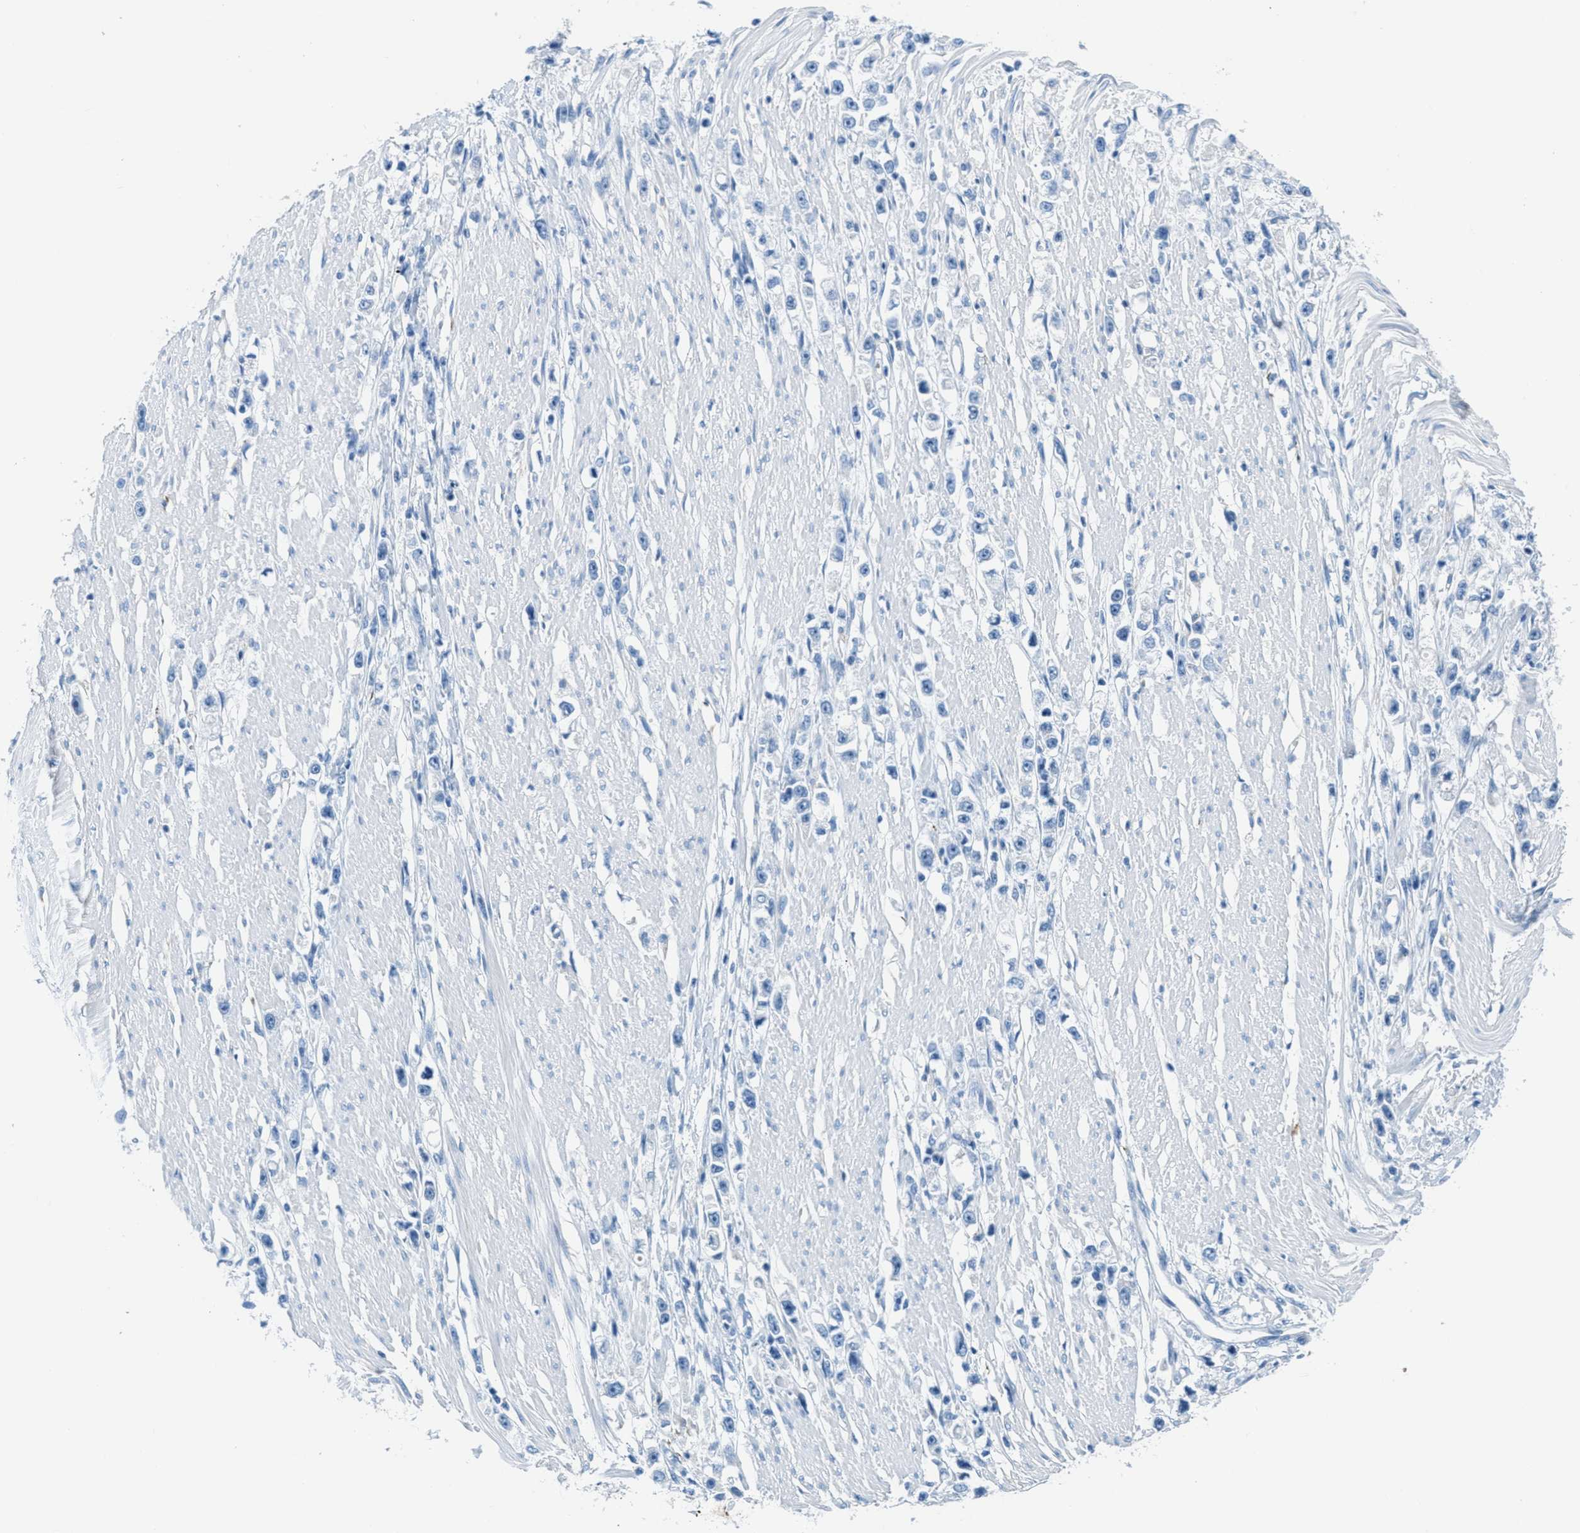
{"staining": {"intensity": "negative", "quantity": "none", "location": "none"}, "tissue": "stomach cancer", "cell_type": "Tumor cells", "image_type": "cancer", "snomed": [{"axis": "morphology", "description": "Adenocarcinoma, NOS"}, {"axis": "topography", "description": "Stomach"}], "caption": "An immunohistochemistry (IHC) image of adenocarcinoma (stomach) is shown. There is no staining in tumor cells of adenocarcinoma (stomach).", "gene": "MGARP", "patient": {"sex": "female", "age": 59}}